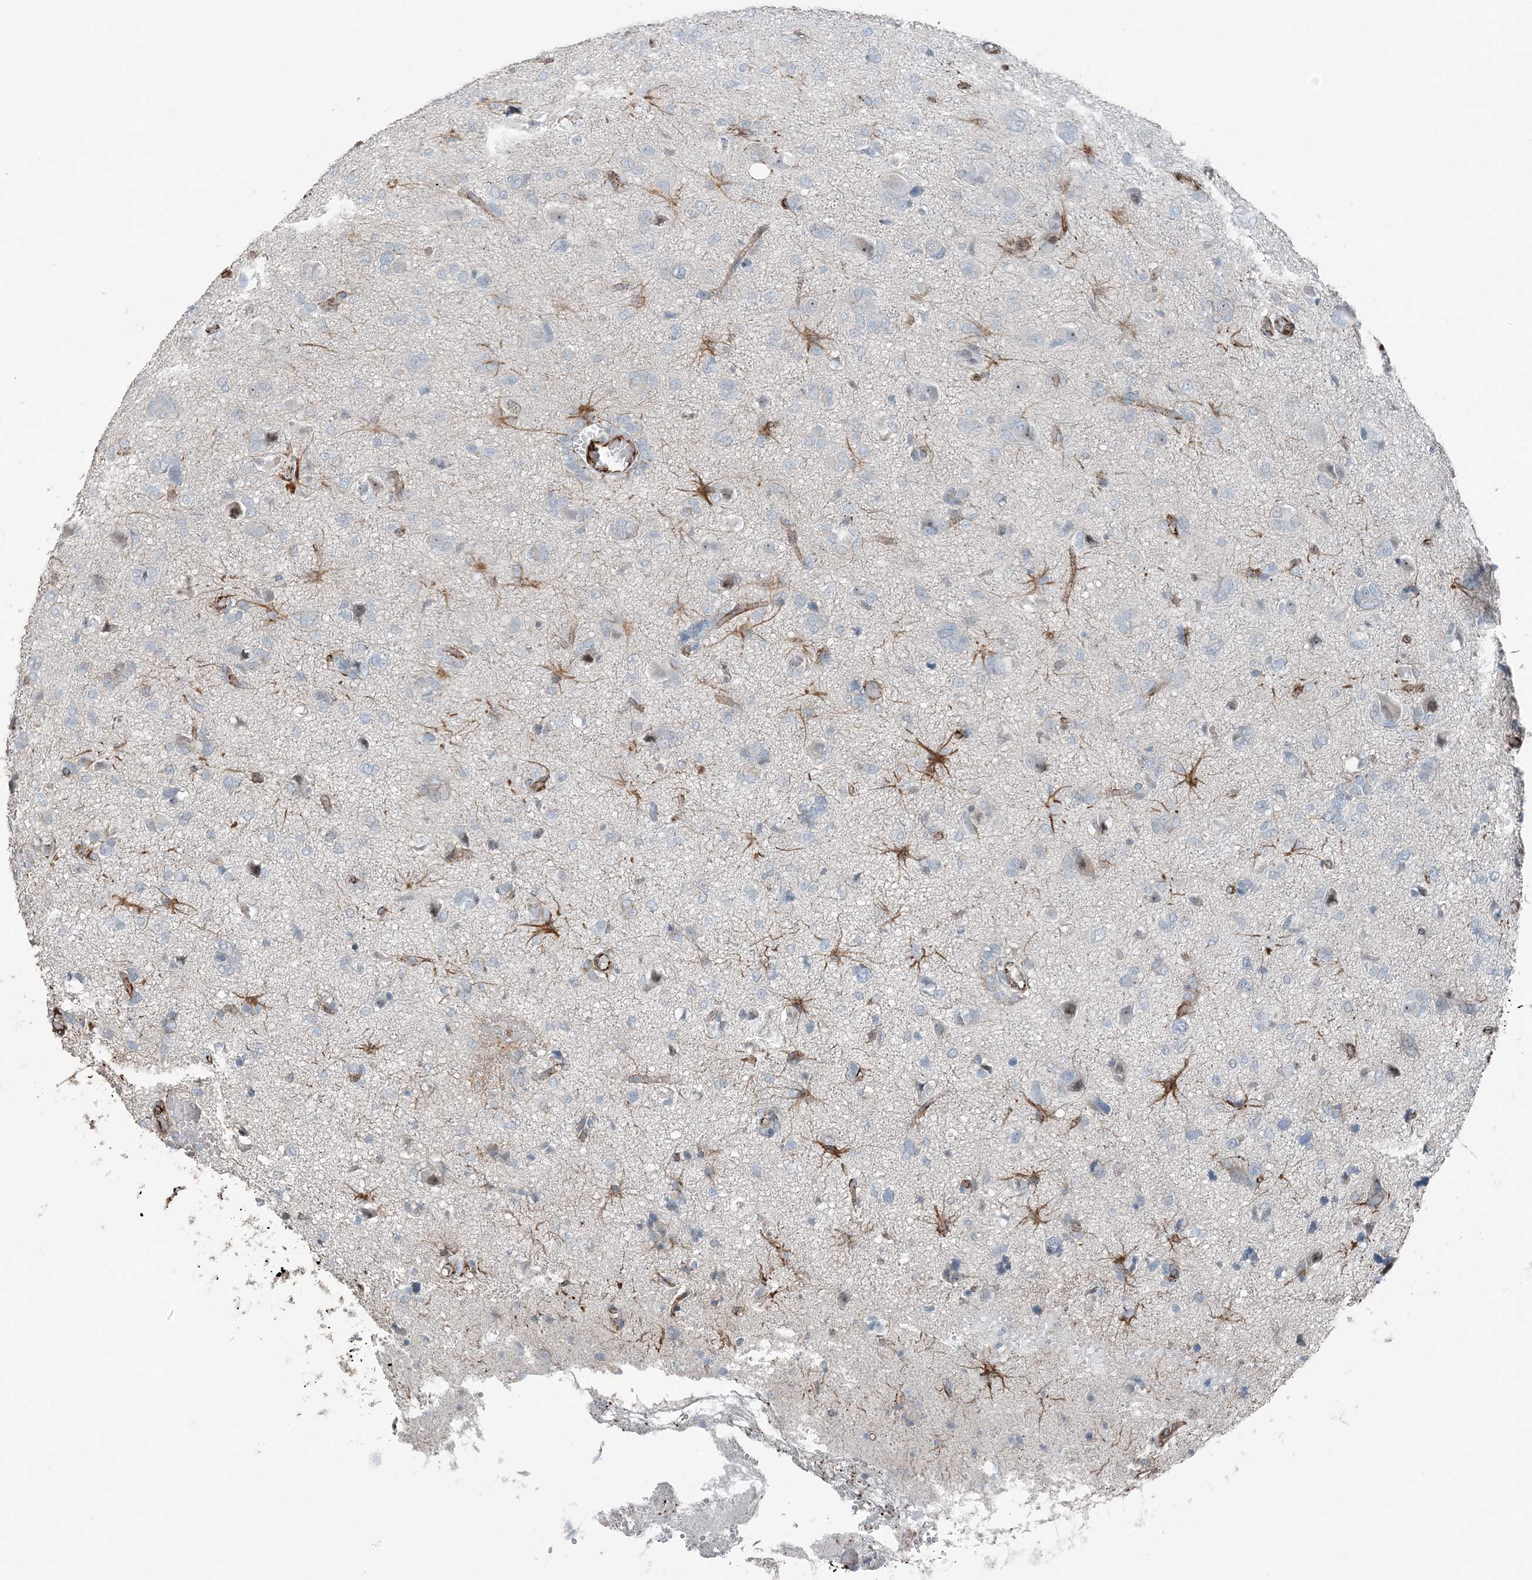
{"staining": {"intensity": "negative", "quantity": "none", "location": "none"}, "tissue": "glioma", "cell_type": "Tumor cells", "image_type": "cancer", "snomed": [{"axis": "morphology", "description": "Glioma, malignant, High grade"}, {"axis": "topography", "description": "Brain"}], "caption": "IHC of human glioma displays no expression in tumor cells. (DAB immunohistochemistry with hematoxylin counter stain).", "gene": "ELOVL7", "patient": {"sex": "female", "age": 59}}